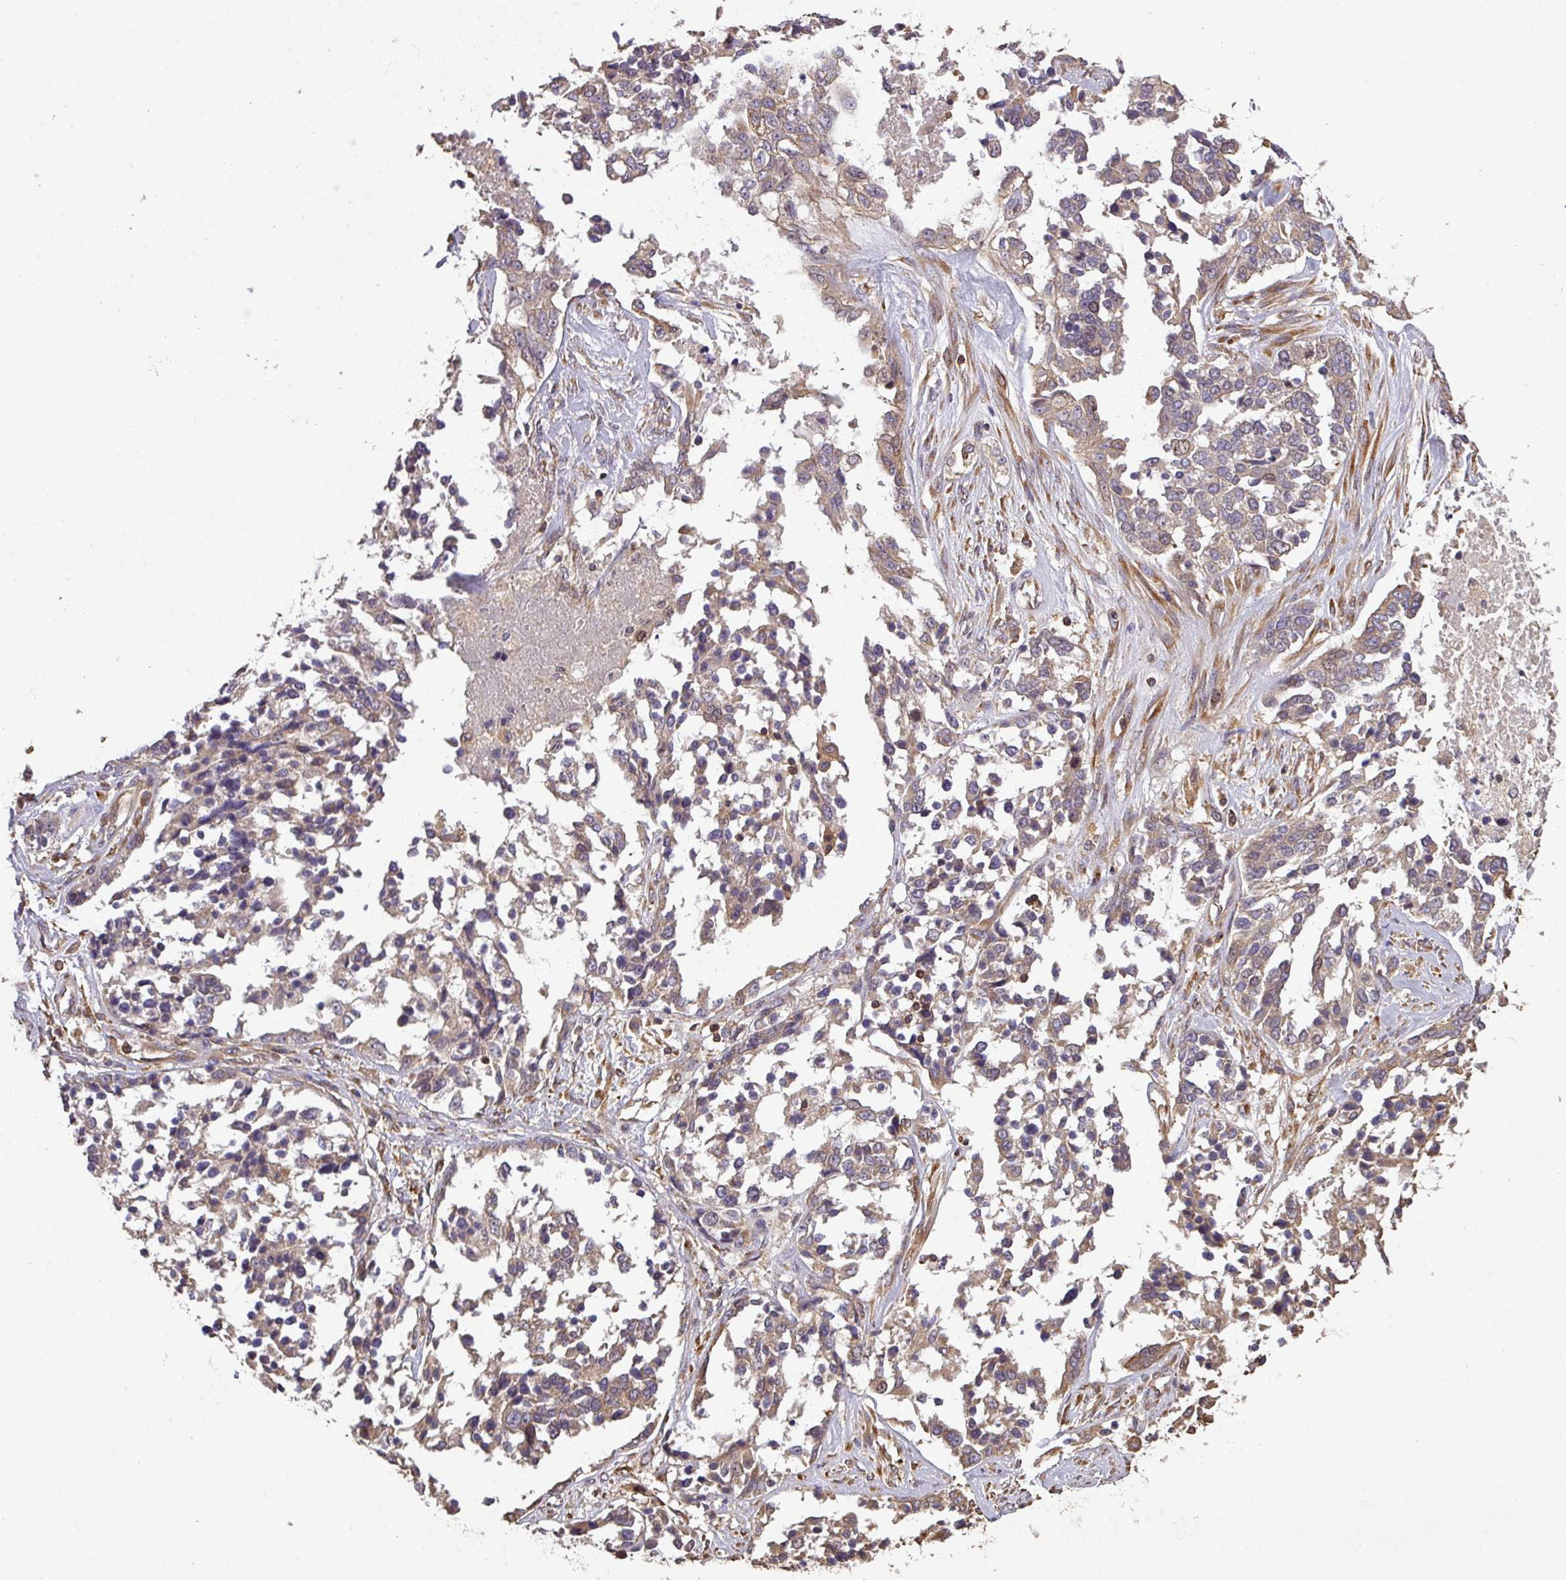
{"staining": {"intensity": "weak", "quantity": ">75%", "location": "cytoplasmic/membranous"}, "tissue": "ovarian cancer", "cell_type": "Tumor cells", "image_type": "cancer", "snomed": [{"axis": "morphology", "description": "Cystadenocarcinoma, serous, NOS"}, {"axis": "topography", "description": "Ovary"}], "caption": "Immunohistochemistry image of human serous cystadenocarcinoma (ovarian) stained for a protein (brown), which demonstrates low levels of weak cytoplasmic/membranous expression in about >75% of tumor cells.", "gene": "VENTX", "patient": {"sex": "female", "age": 44}}